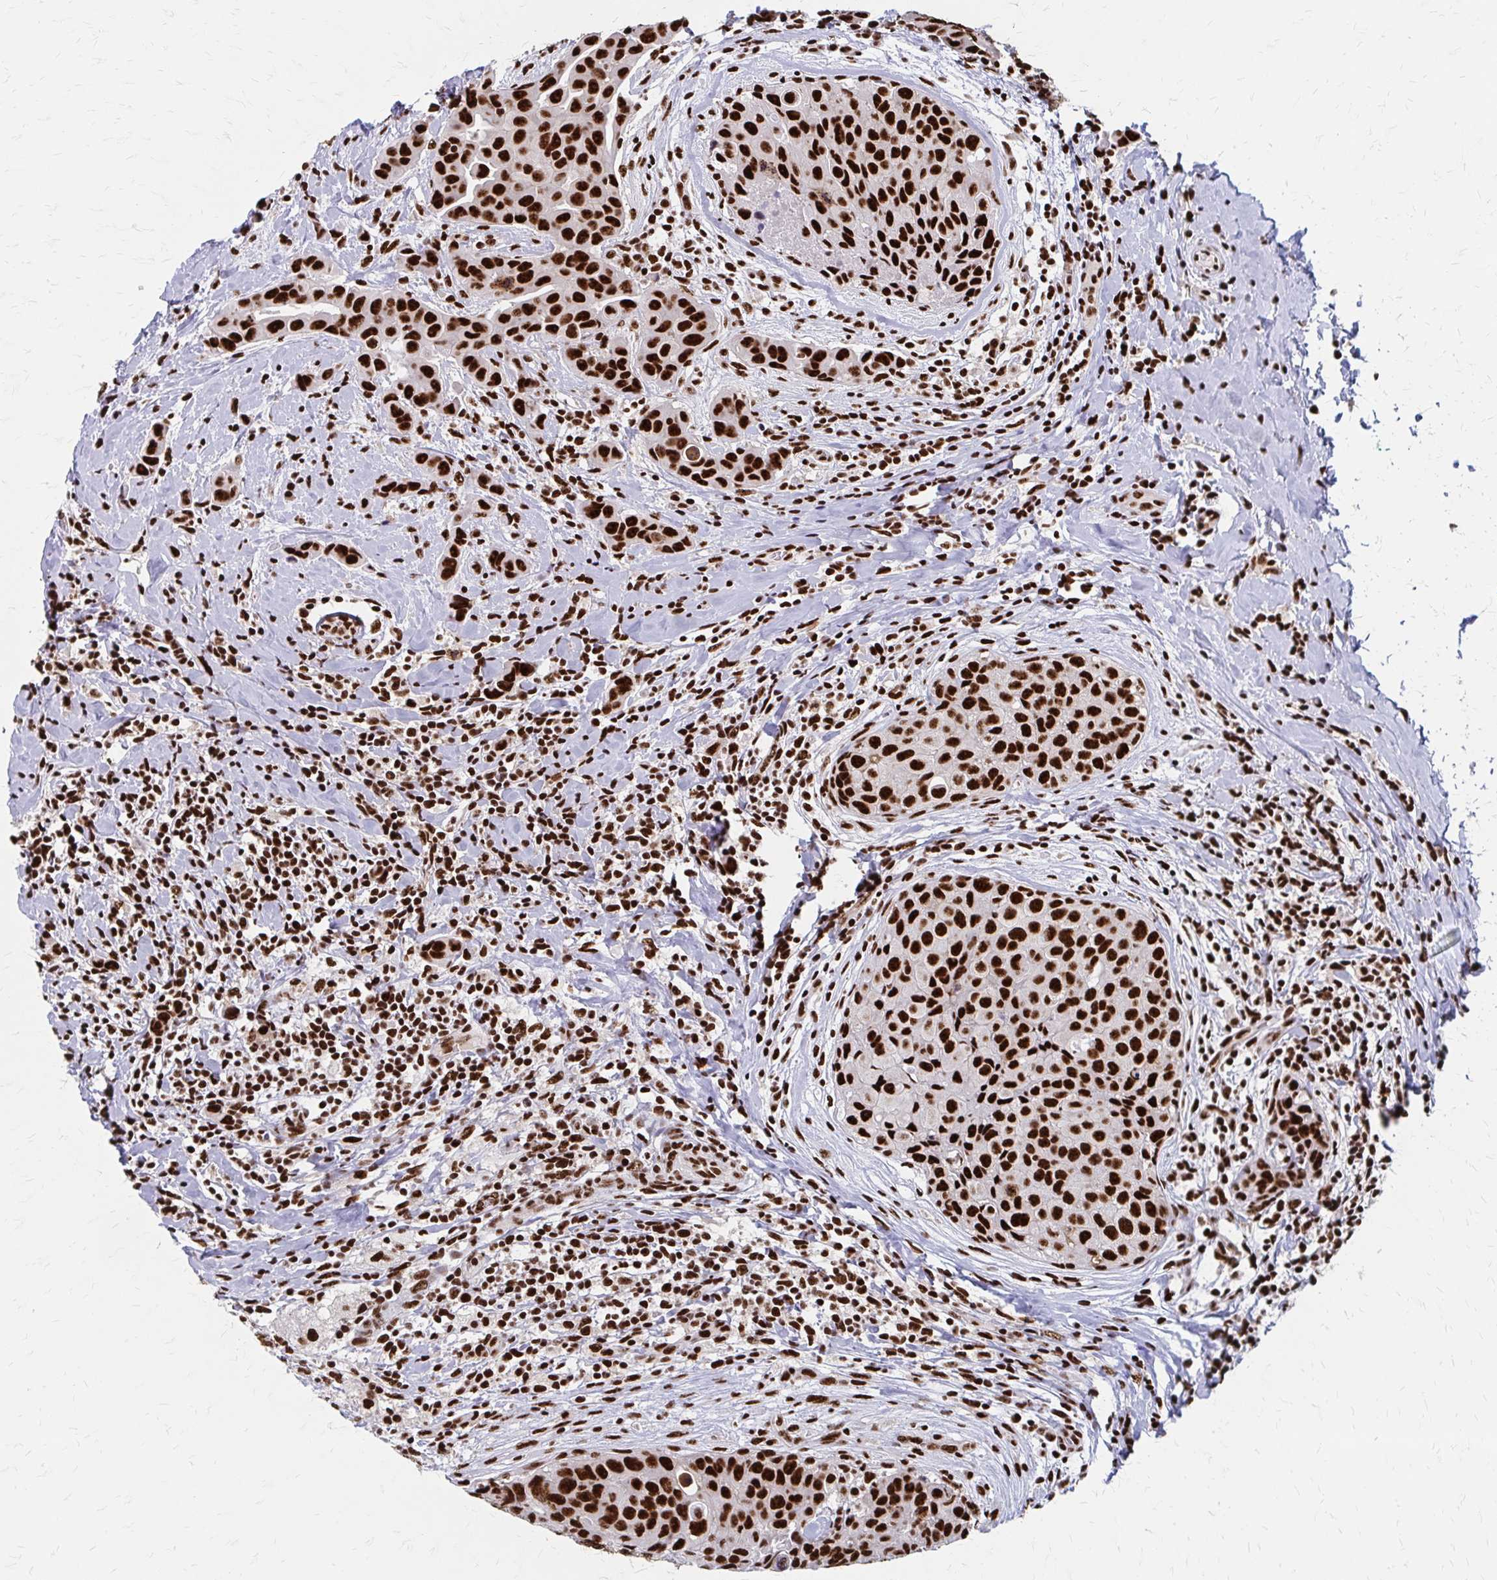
{"staining": {"intensity": "strong", "quantity": ">75%", "location": "nuclear"}, "tissue": "breast cancer", "cell_type": "Tumor cells", "image_type": "cancer", "snomed": [{"axis": "morphology", "description": "Duct carcinoma"}, {"axis": "topography", "description": "Breast"}], "caption": "The image reveals immunohistochemical staining of breast cancer. There is strong nuclear staining is appreciated in about >75% of tumor cells. Using DAB (3,3'-diaminobenzidine) (brown) and hematoxylin (blue) stains, captured at high magnification using brightfield microscopy.", "gene": "CNKSR3", "patient": {"sex": "female", "age": 24}}